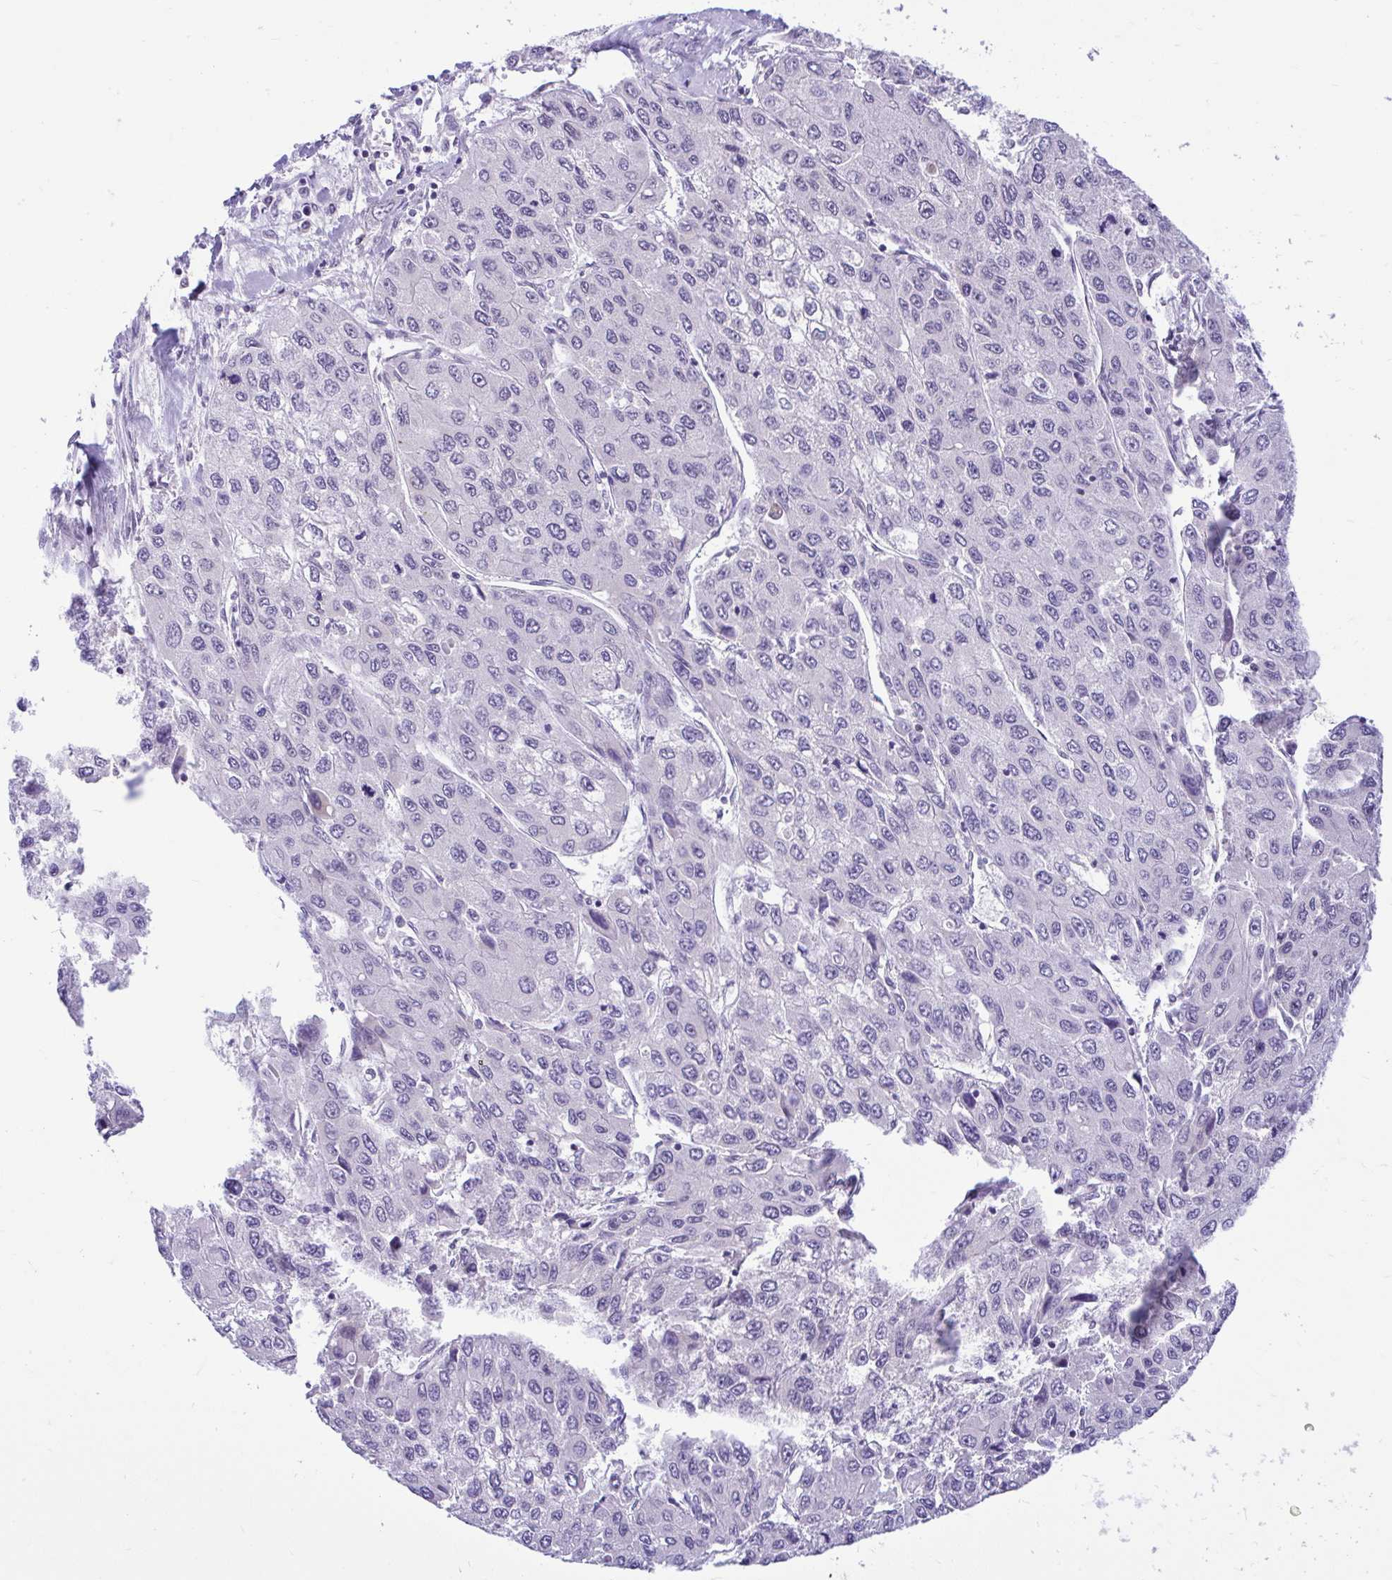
{"staining": {"intensity": "negative", "quantity": "none", "location": "none"}, "tissue": "liver cancer", "cell_type": "Tumor cells", "image_type": "cancer", "snomed": [{"axis": "morphology", "description": "Carcinoma, Hepatocellular, NOS"}, {"axis": "topography", "description": "Liver"}], "caption": "A micrograph of human liver cancer (hepatocellular carcinoma) is negative for staining in tumor cells.", "gene": "PYCR2", "patient": {"sex": "female", "age": 66}}